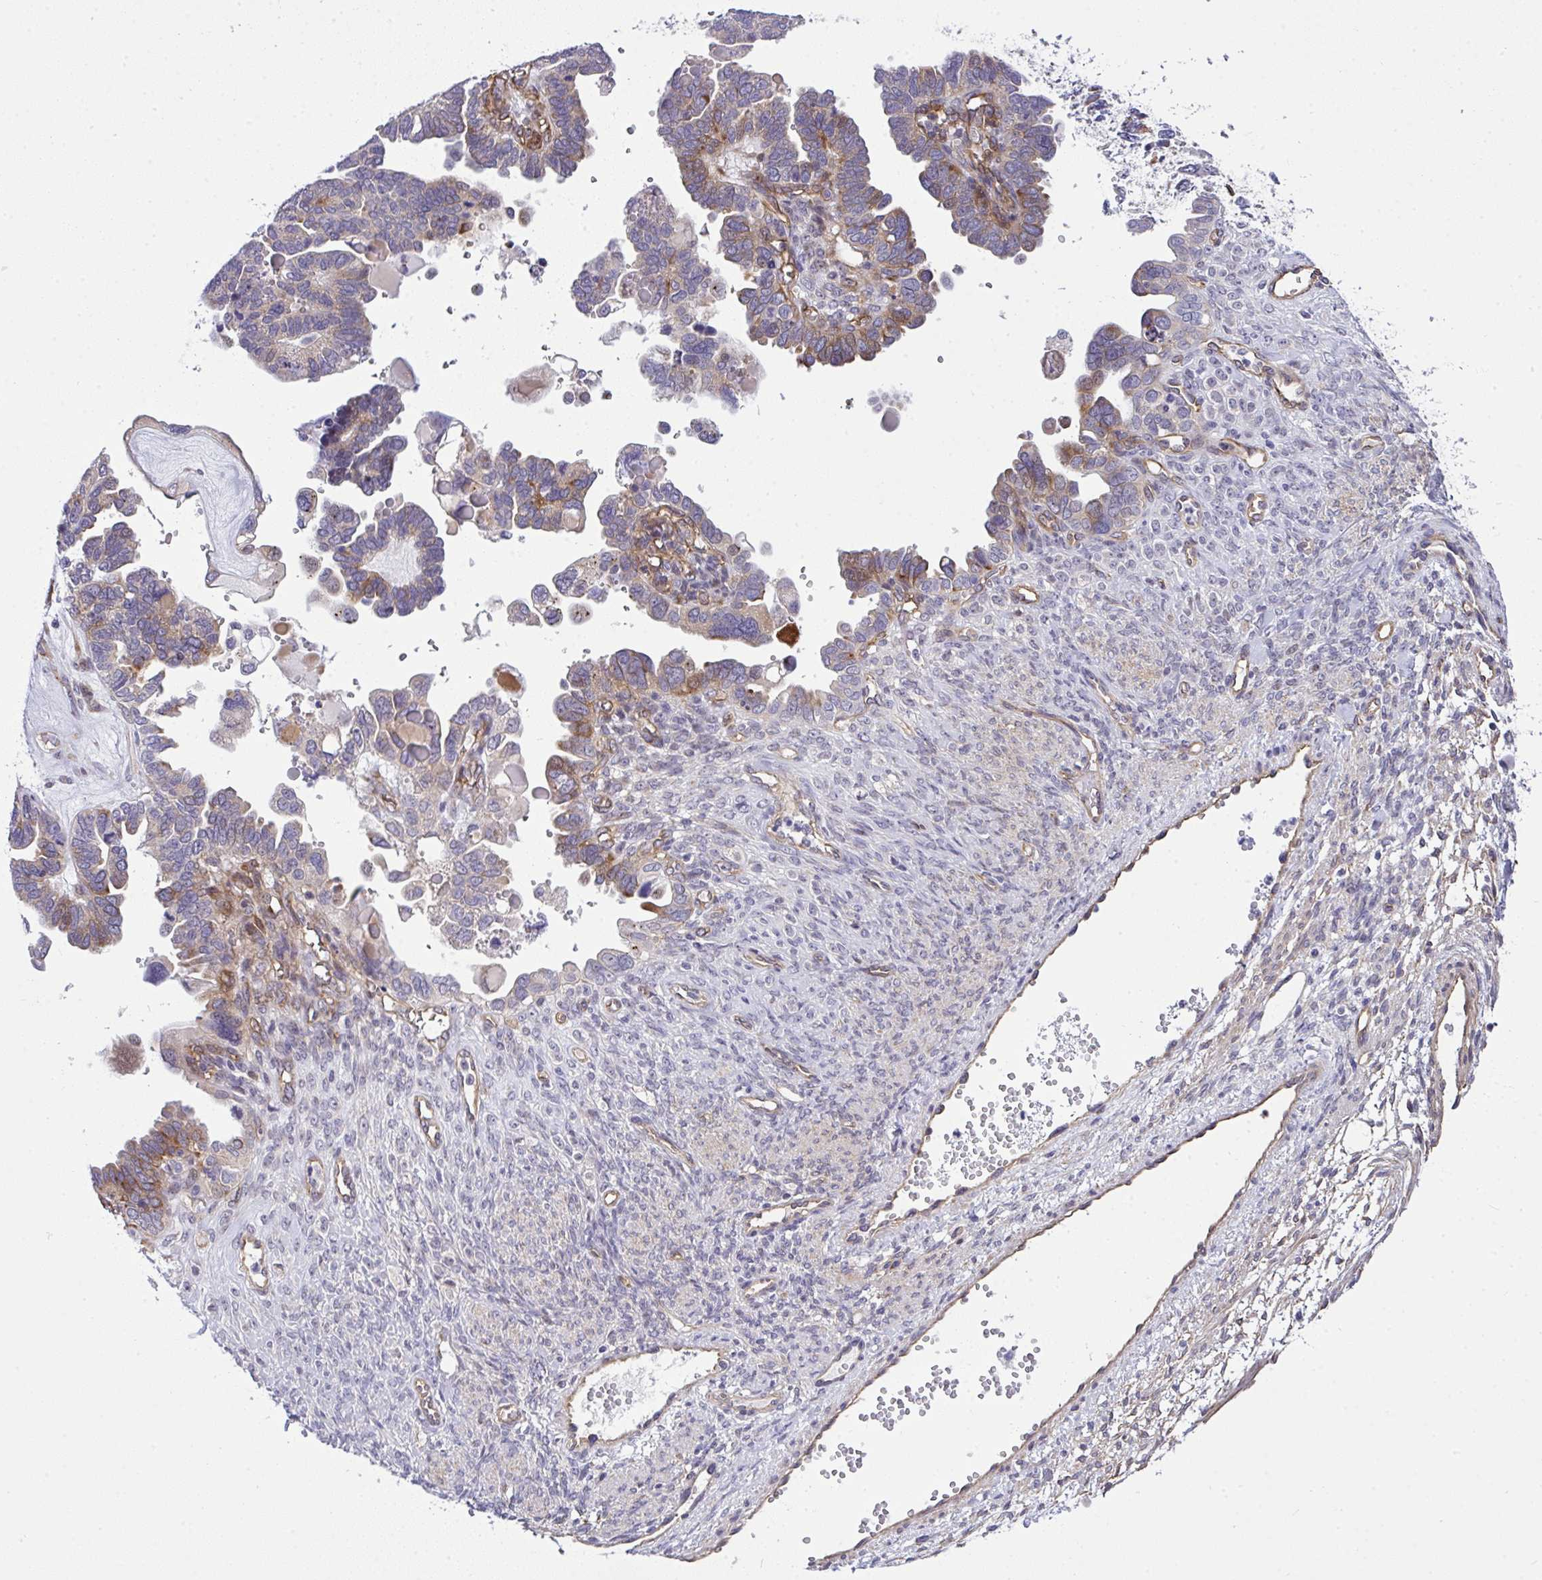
{"staining": {"intensity": "moderate", "quantity": "<25%", "location": "cytoplasmic/membranous"}, "tissue": "ovarian cancer", "cell_type": "Tumor cells", "image_type": "cancer", "snomed": [{"axis": "morphology", "description": "Cystadenocarcinoma, serous, NOS"}, {"axis": "topography", "description": "Ovary"}], "caption": "Protein expression analysis of human ovarian cancer reveals moderate cytoplasmic/membranous expression in about <25% of tumor cells. The staining is performed using DAB brown chromogen to label protein expression. The nuclei are counter-stained blue using hematoxylin.", "gene": "RSKR", "patient": {"sex": "female", "age": 51}}